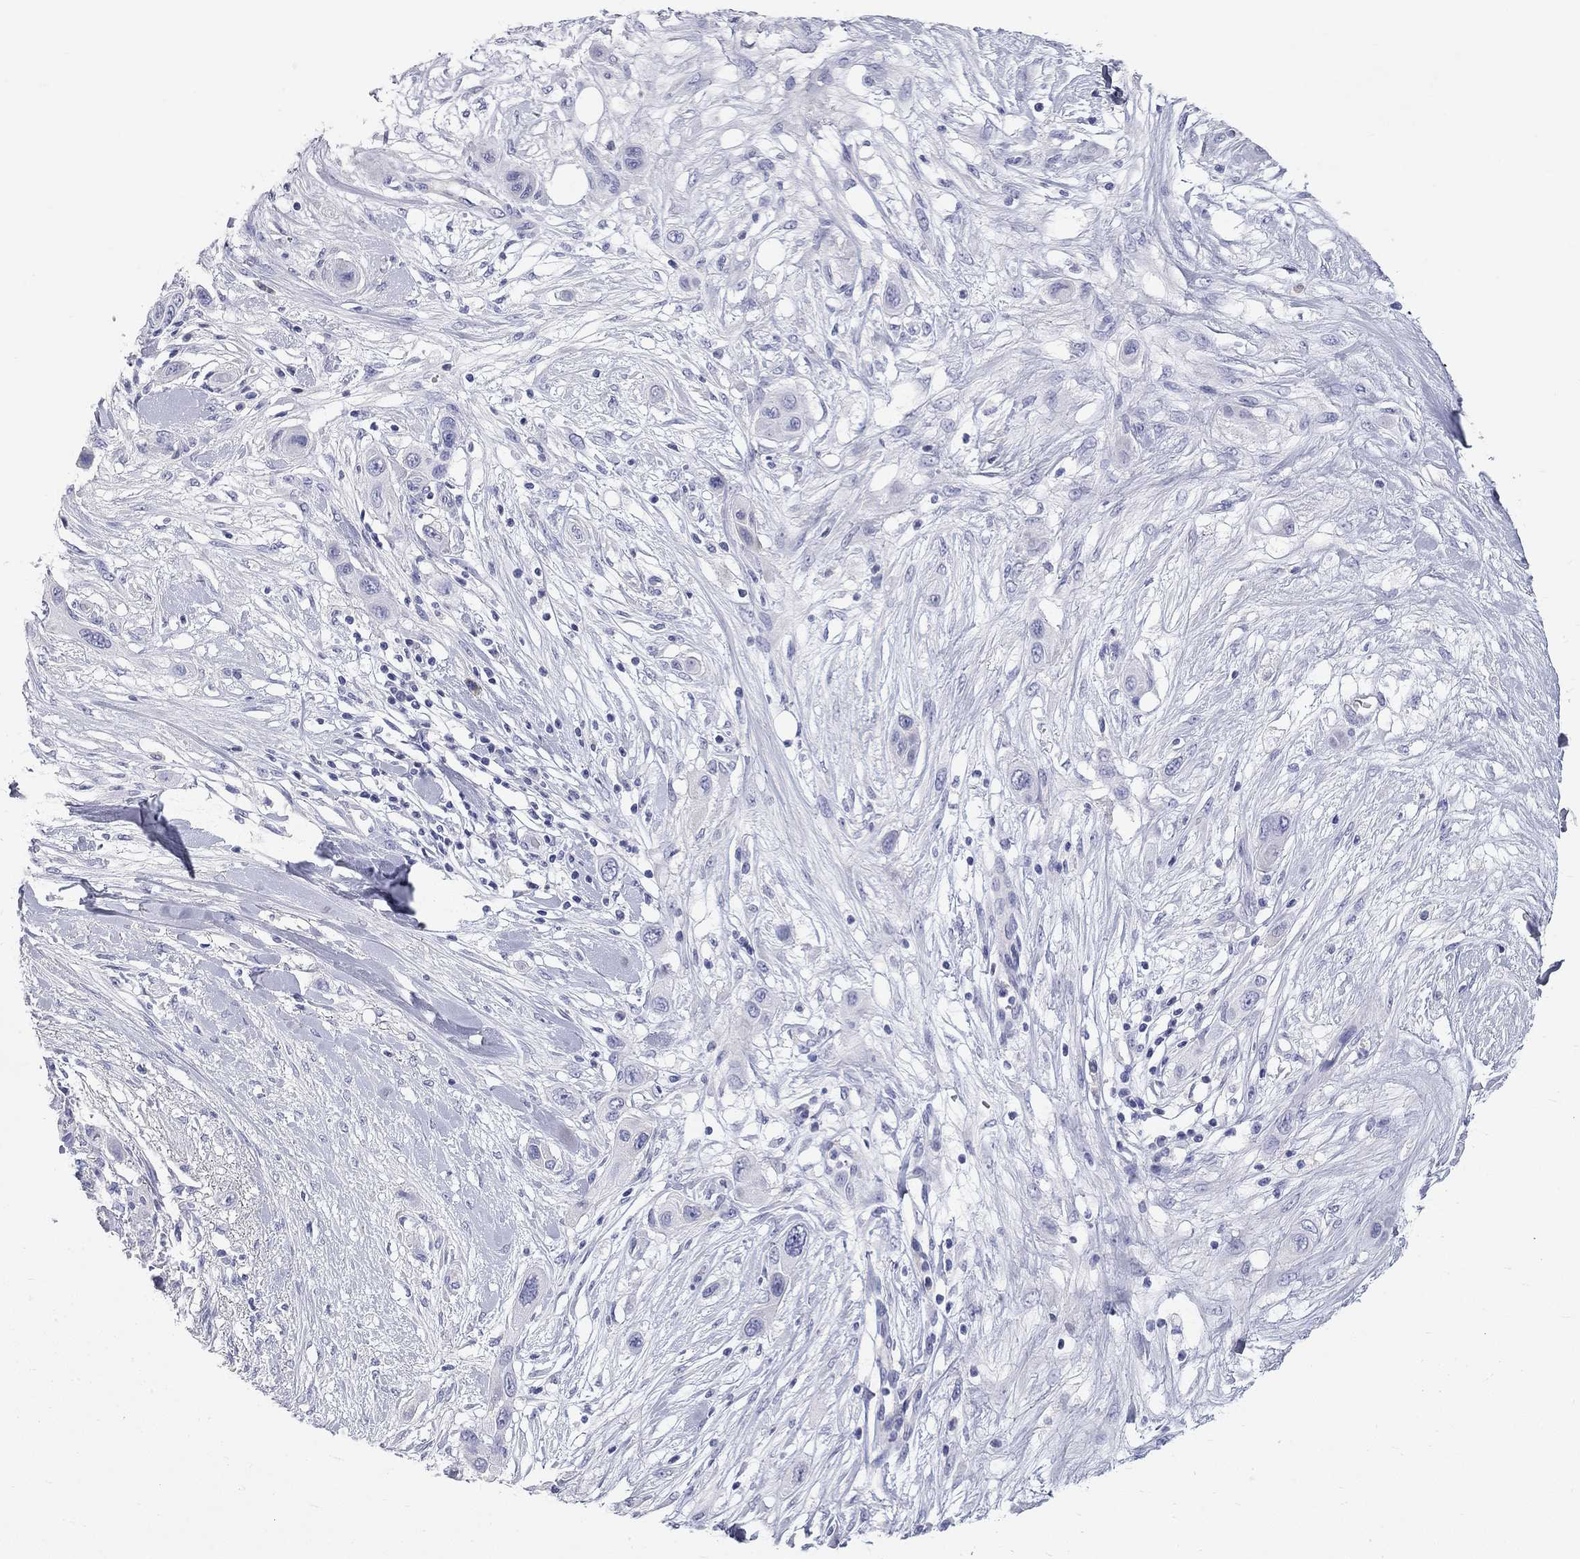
{"staining": {"intensity": "negative", "quantity": "none", "location": "none"}, "tissue": "skin cancer", "cell_type": "Tumor cells", "image_type": "cancer", "snomed": [{"axis": "morphology", "description": "Squamous cell carcinoma, NOS"}, {"axis": "topography", "description": "Skin"}], "caption": "This is a micrograph of immunohistochemistry (IHC) staining of skin cancer (squamous cell carcinoma), which shows no expression in tumor cells.", "gene": "PHOX2B", "patient": {"sex": "male", "age": 79}}